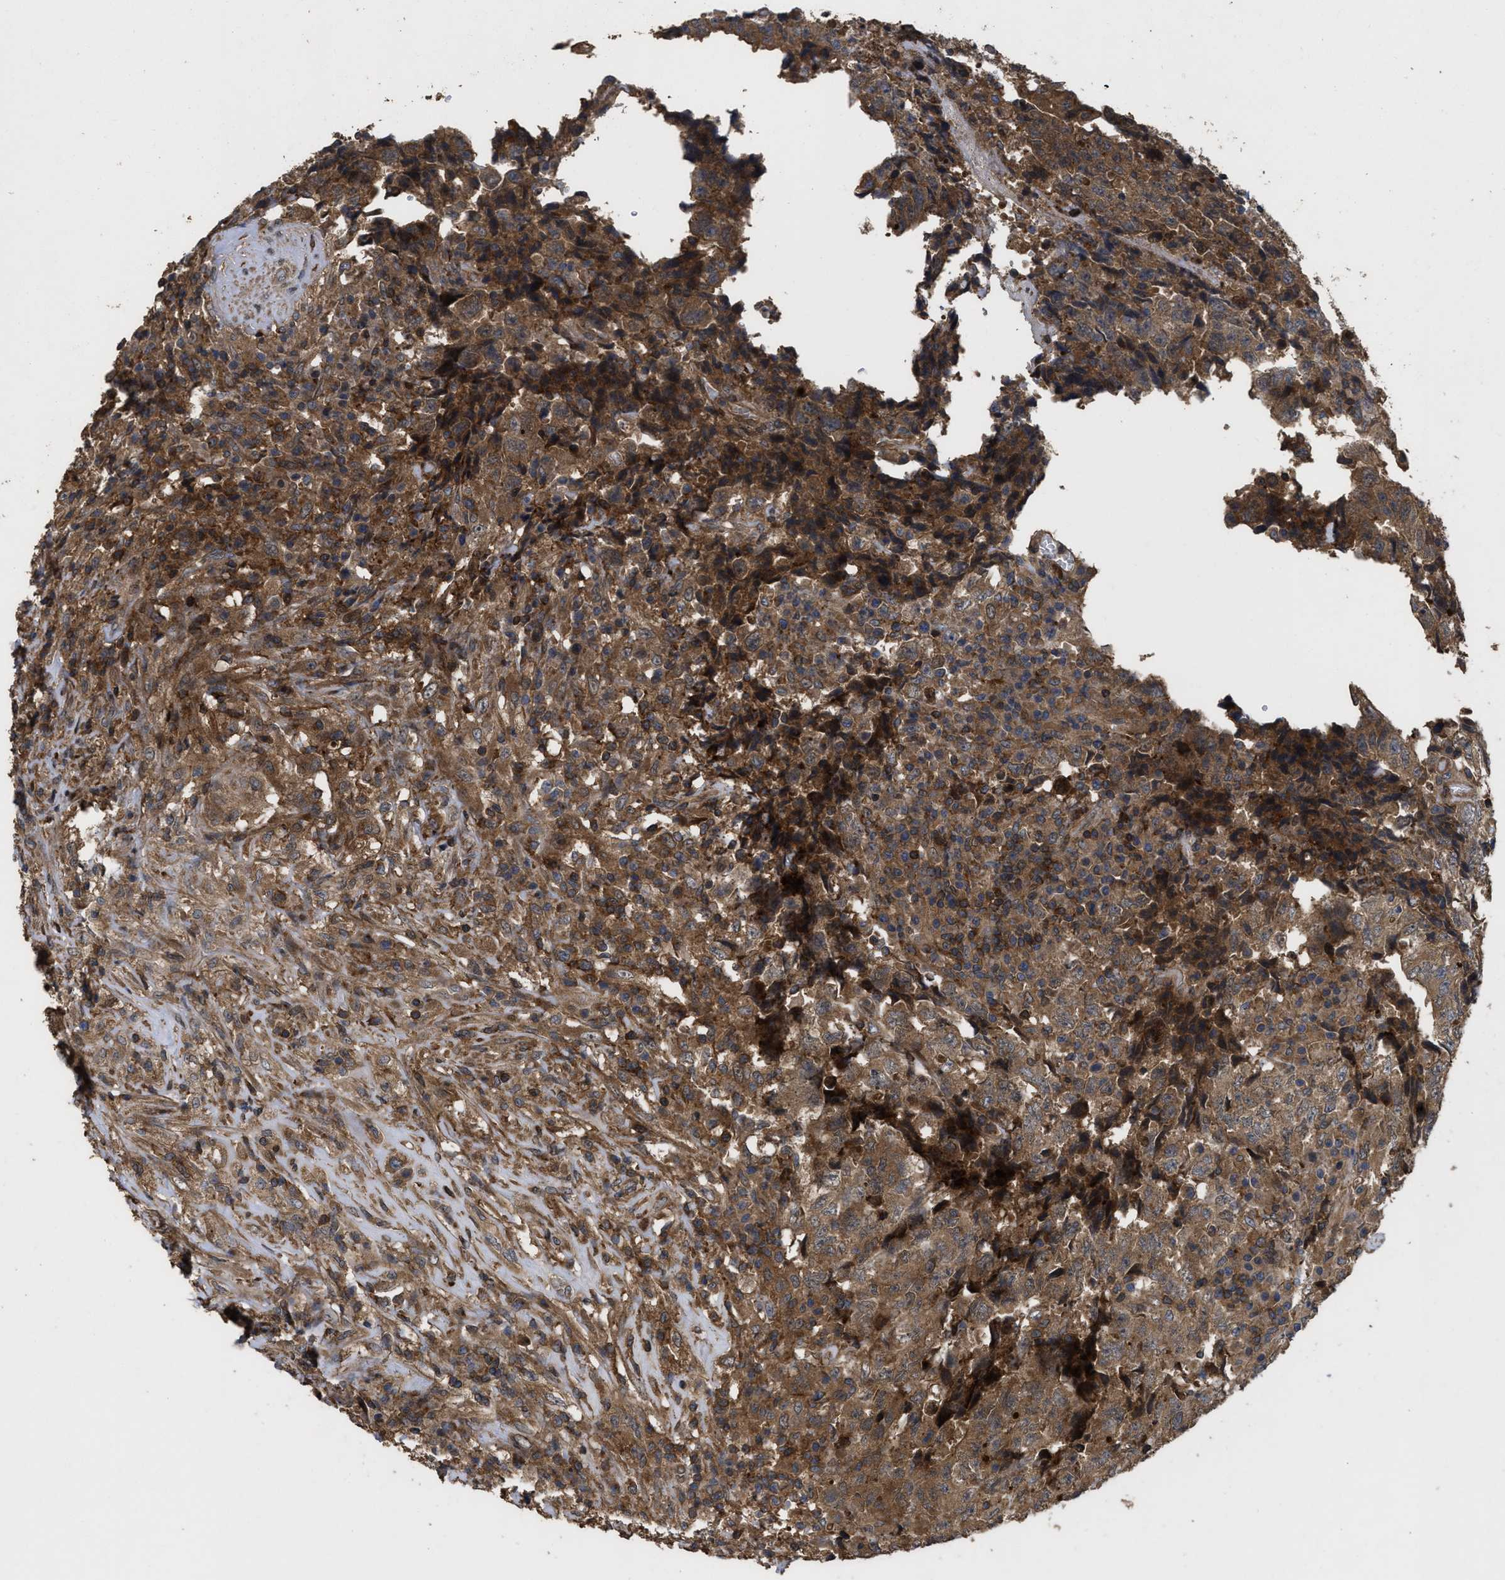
{"staining": {"intensity": "moderate", "quantity": ">75%", "location": "cytoplasmic/membranous"}, "tissue": "testis cancer", "cell_type": "Tumor cells", "image_type": "cancer", "snomed": [{"axis": "morphology", "description": "Necrosis, NOS"}, {"axis": "morphology", "description": "Carcinoma, Embryonal, NOS"}, {"axis": "topography", "description": "Testis"}], "caption": "Immunohistochemistry photomicrograph of neoplastic tissue: human embryonal carcinoma (testis) stained using IHC exhibits medium levels of moderate protein expression localized specifically in the cytoplasmic/membranous of tumor cells, appearing as a cytoplasmic/membranous brown color.", "gene": "CBR3", "patient": {"sex": "male", "age": 19}}